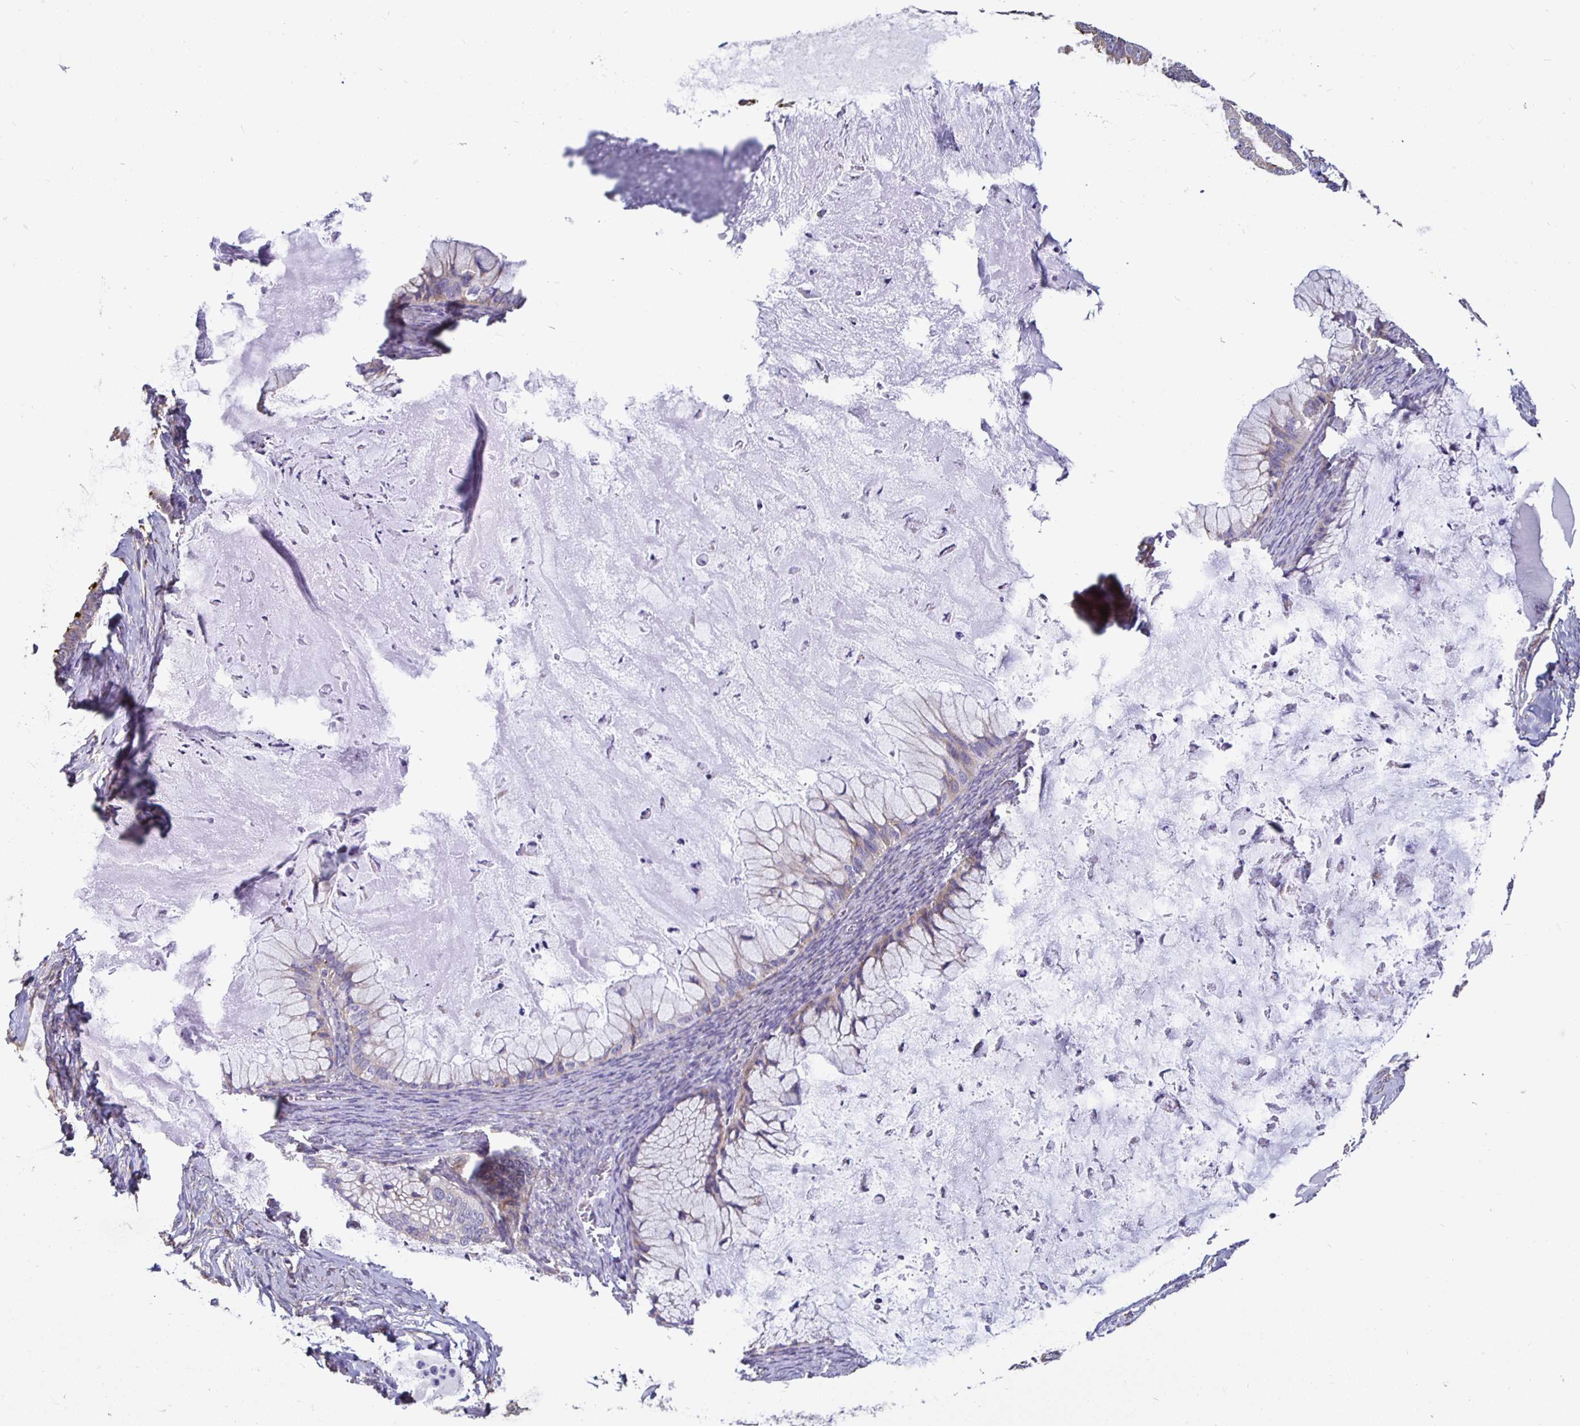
{"staining": {"intensity": "weak", "quantity": "<25%", "location": "cytoplasmic/membranous"}, "tissue": "ovarian cancer", "cell_type": "Tumor cells", "image_type": "cancer", "snomed": [{"axis": "morphology", "description": "Cystadenocarcinoma, mucinous, NOS"}, {"axis": "topography", "description": "Ovary"}], "caption": "High power microscopy micrograph of an immunohistochemistry (IHC) micrograph of mucinous cystadenocarcinoma (ovarian), revealing no significant positivity in tumor cells.", "gene": "DNAI2", "patient": {"sex": "female", "age": 72}}